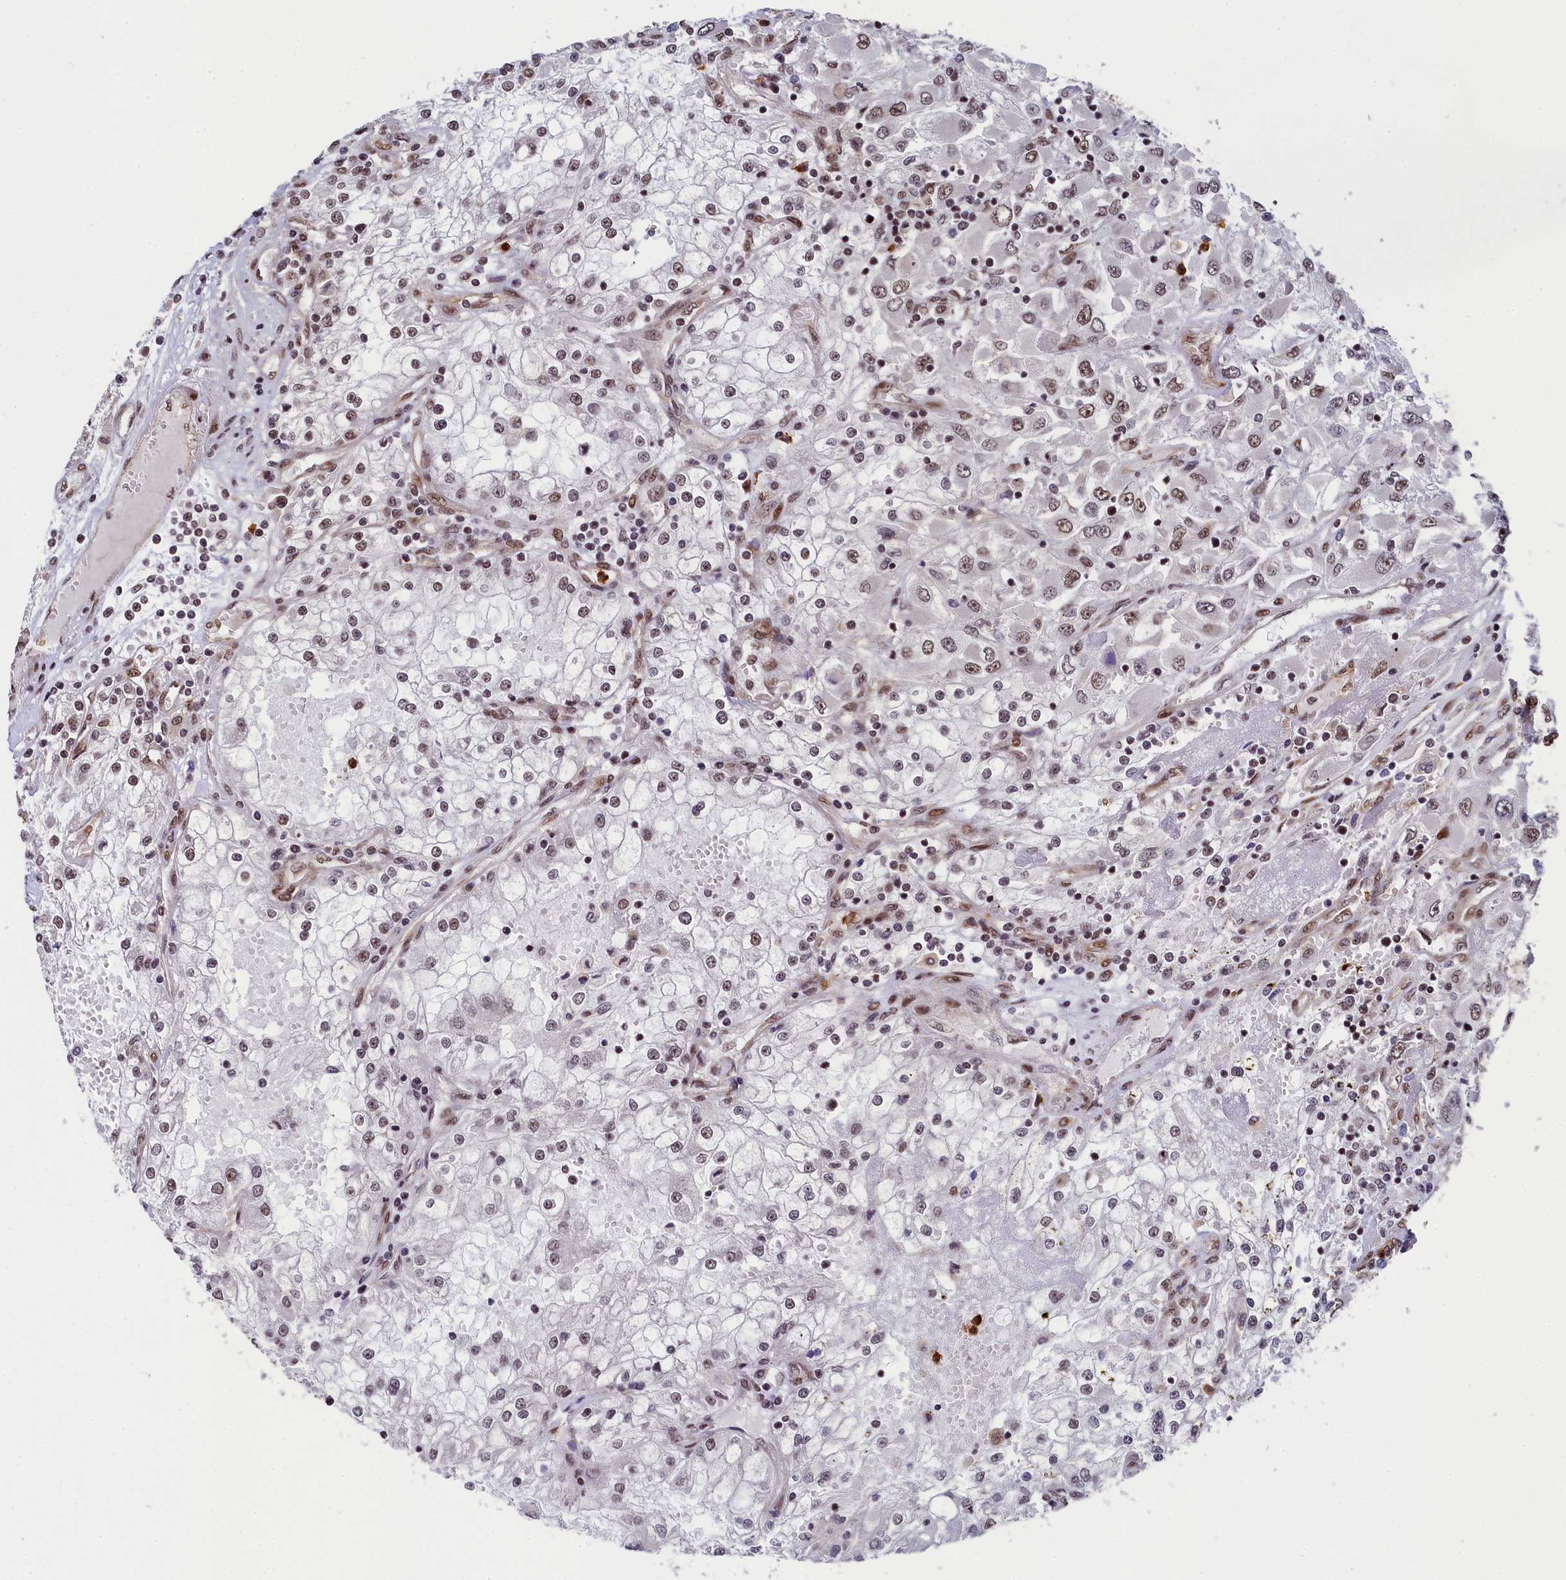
{"staining": {"intensity": "moderate", "quantity": ">75%", "location": "nuclear"}, "tissue": "renal cancer", "cell_type": "Tumor cells", "image_type": "cancer", "snomed": [{"axis": "morphology", "description": "Adenocarcinoma, NOS"}, {"axis": "topography", "description": "Kidney"}], "caption": "The histopathology image reveals immunohistochemical staining of adenocarcinoma (renal). There is moderate nuclear positivity is identified in about >75% of tumor cells.", "gene": "ADIG", "patient": {"sex": "female", "age": 52}}